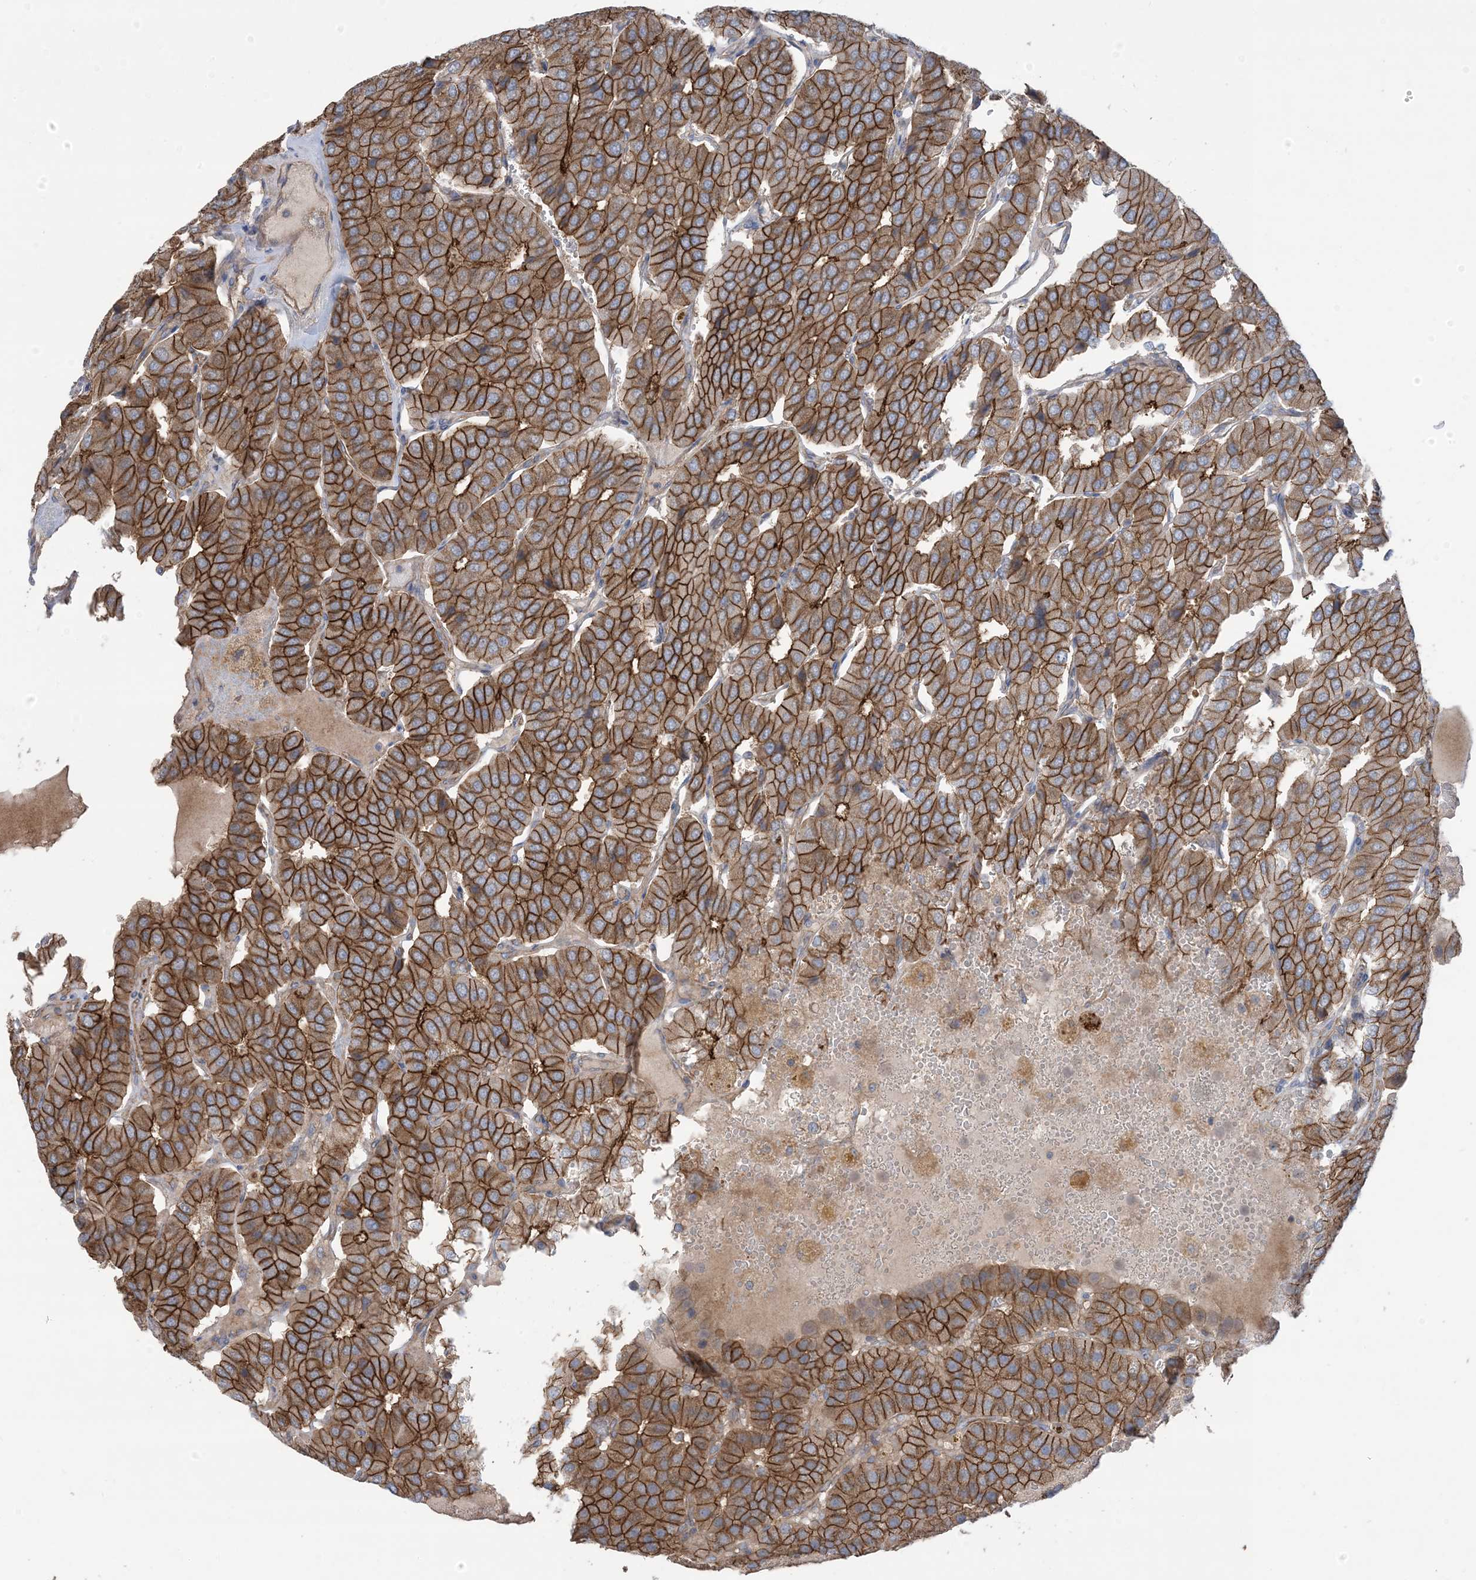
{"staining": {"intensity": "strong", "quantity": ">75%", "location": "cytoplasmic/membranous"}, "tissue": "parathyroid gland", "cell_type": "Glandular cells", "image_type": "normal", "snomed": [{"axis": "morphology", "description": "Normal tissue, NOS"}, {"axis": "morphology", "description": "Adenoma, NOS"}, {"axis": "topography", "description": "Parathyroid gland"}], "caption": "Immunohistochemistry (DAB (3,3'-diaminobenzidine)) staining of benign parathyroid gland displays strong cytoplasmic/membranous protein expression in approximately >75% of glandular cells.", "gene": "CCNY", "patient": {"sex": "female", "age": 86}}